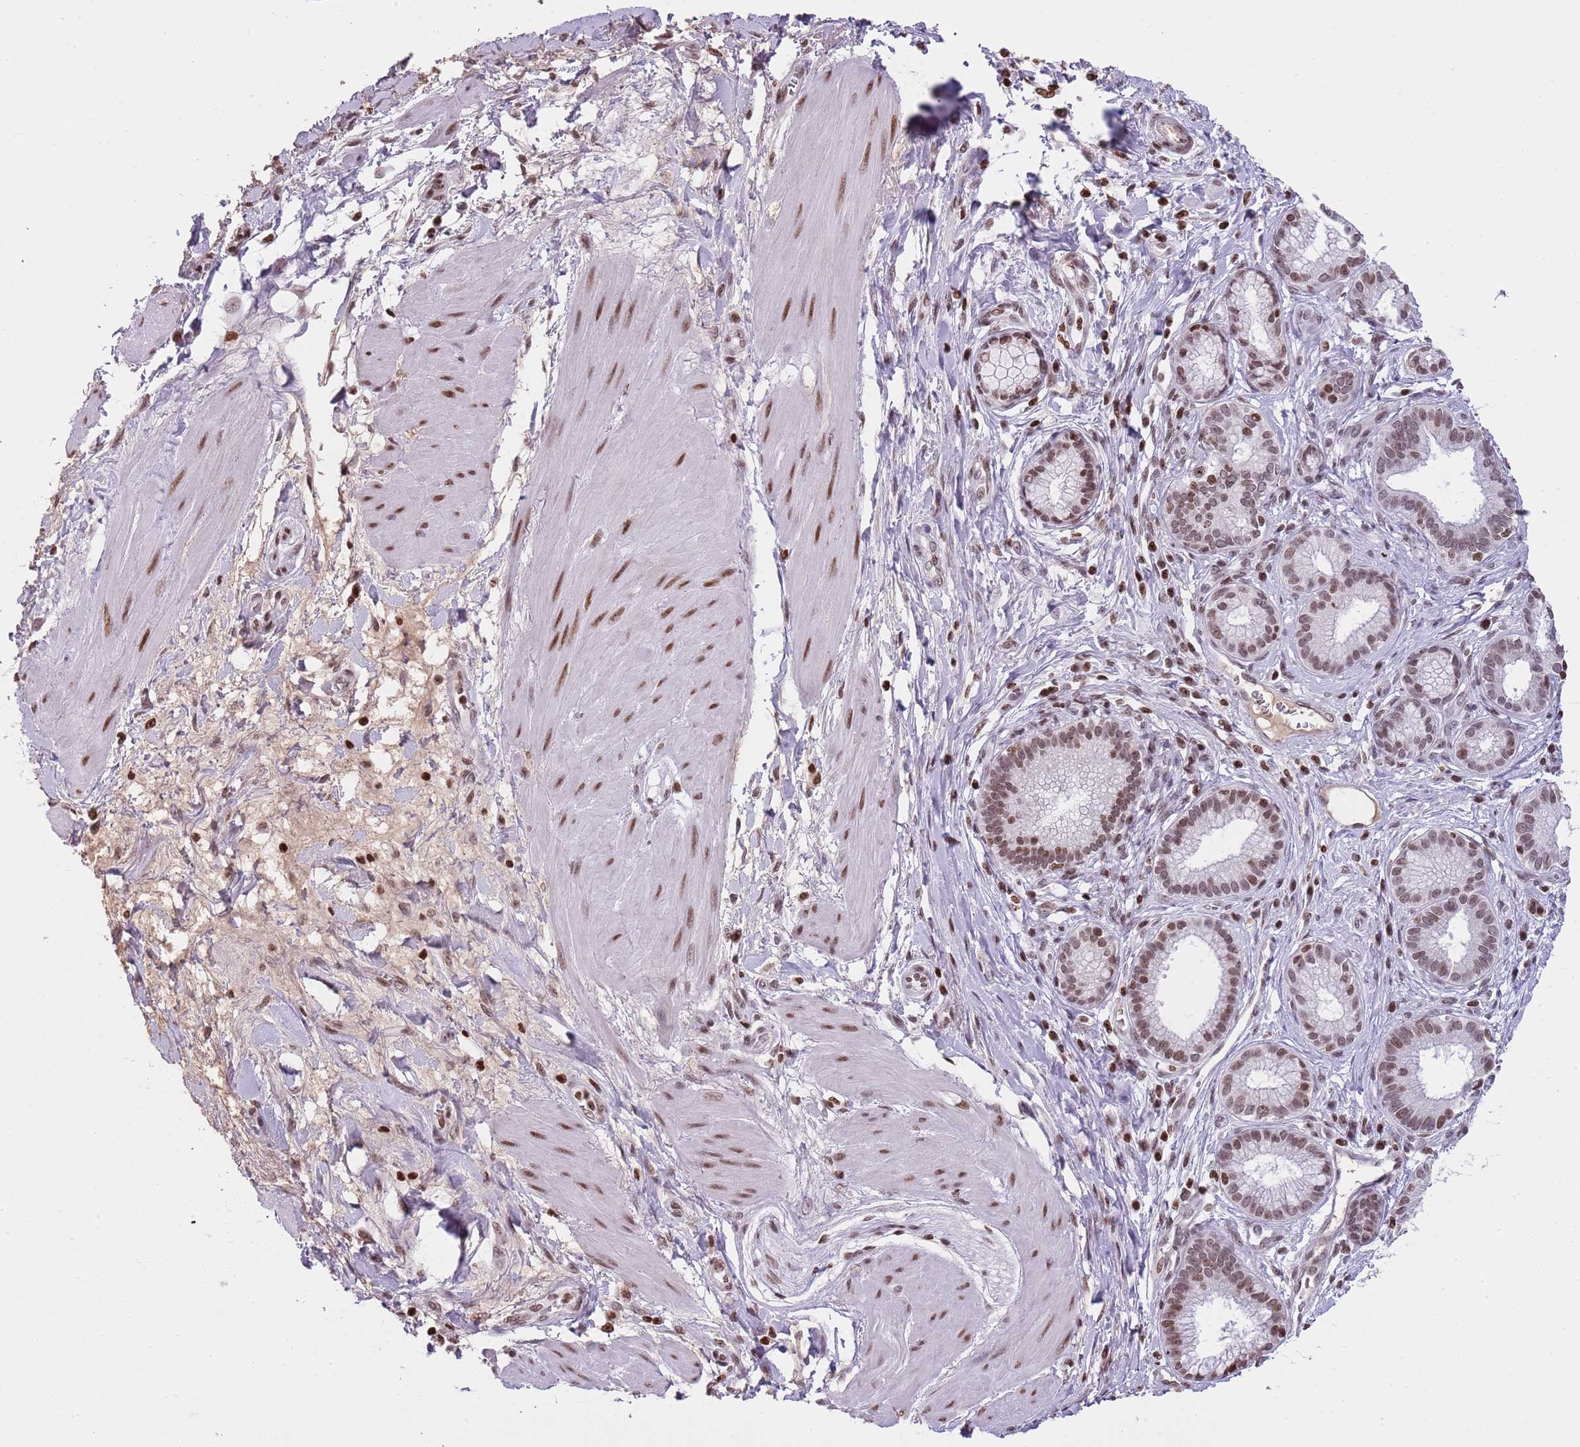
{"staining": {"intensity": "moderate", "quantity": ">75%", "location": "nuclear"}, "tissue": "pancreatic cancer", "cell_type": "Tumor cells", "image_type": "cancer", "snomed": [{"axis": "morphology", "description": "Adenocarcinoma, NOS"}, {"axis": "topography", "description": "Pancreas"}], "caption": "Immunohistochemical staining of pancreatic adenocarcinoma reveals moderate nuclear protein positivity in about >75% of tumor cells.", "gene": "KPNA3", "patient": {"sex": "male", "age": 72}}